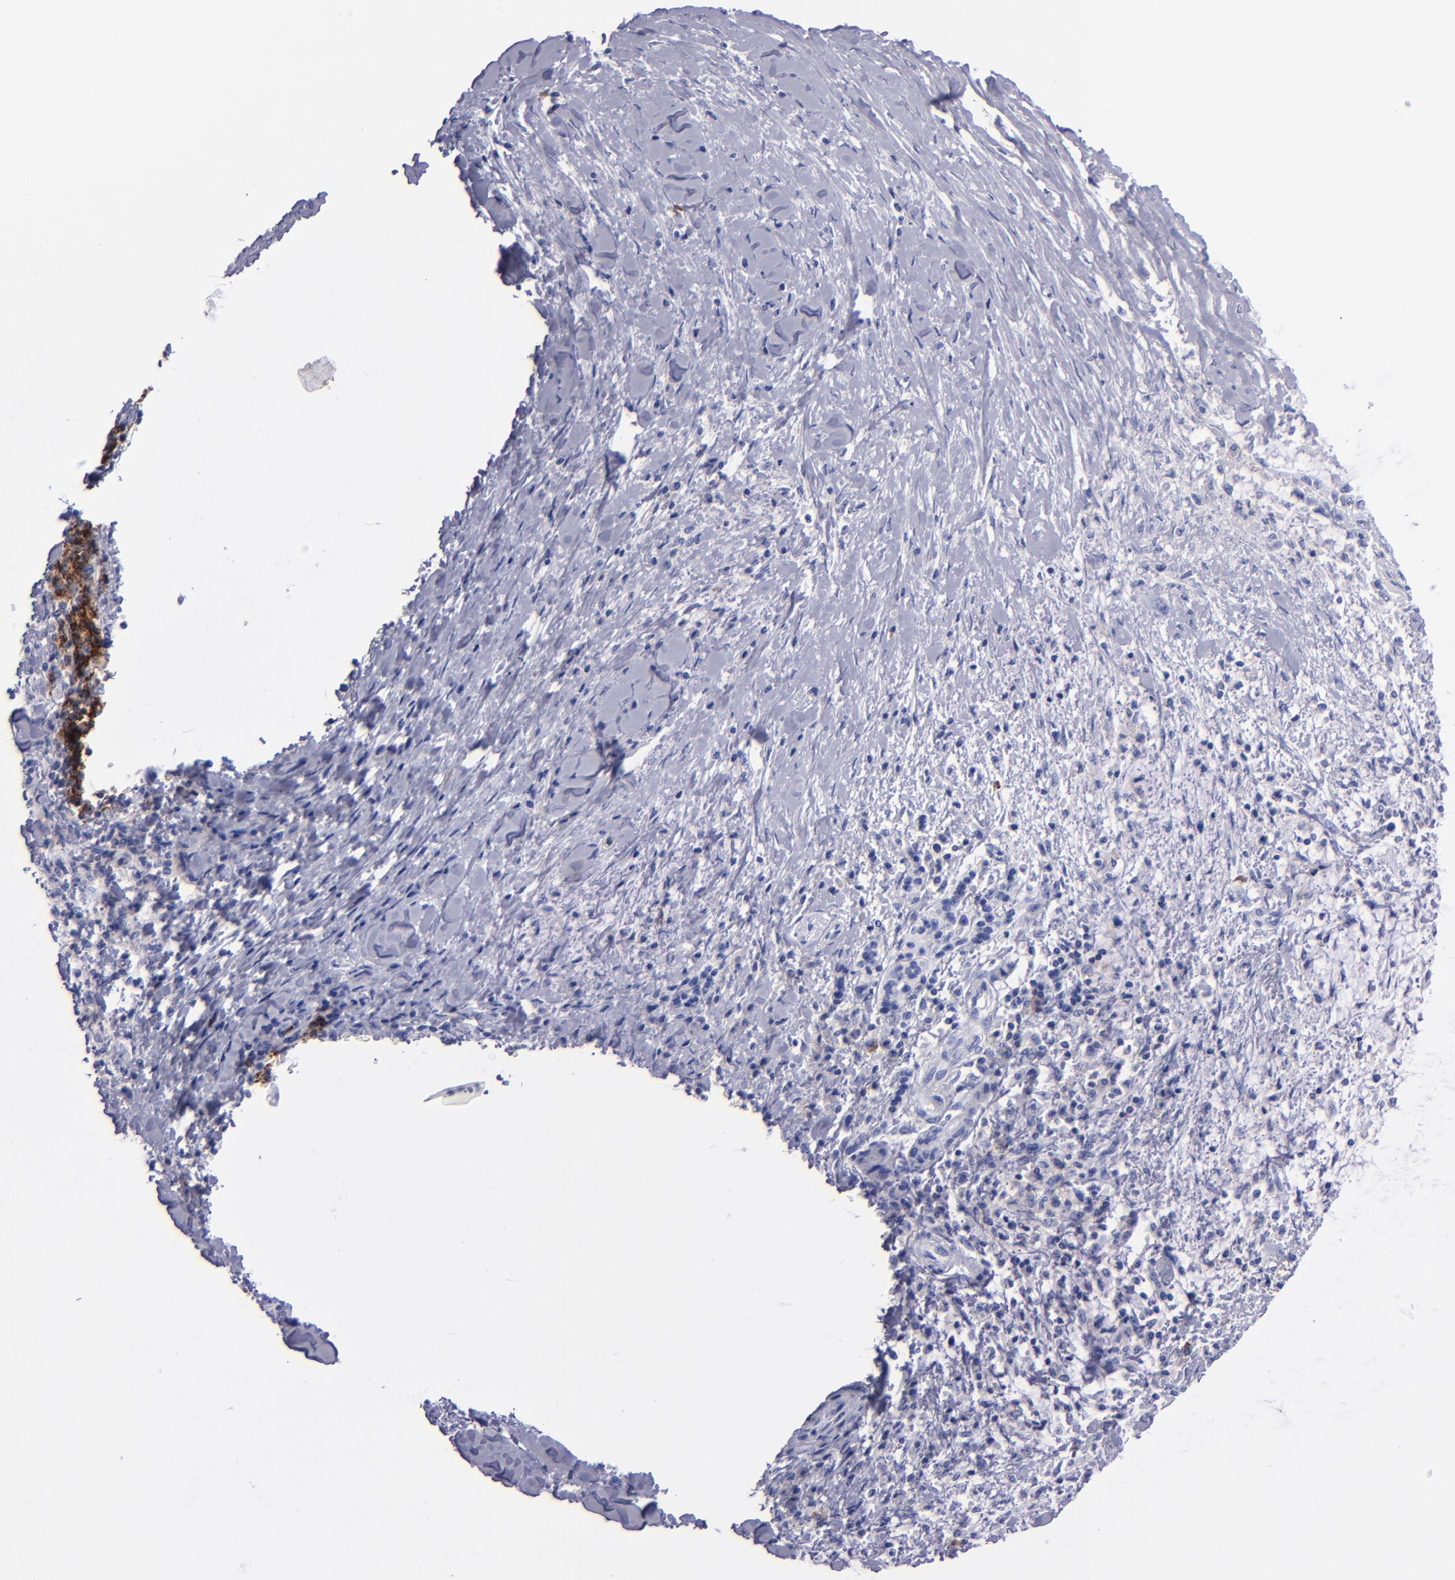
{"staining": {"intensity": "negative", "quantity": "none", "location": "none"}, "tissue": "pancreatic cancer", "cell_type": "Tumor cells", "image_type": "cancer", "snomed": [{"axis": "morphology", "description": "Adenocarcinoma, NOS"}, {"axis": "topography", "description": "Pancreas"}], "caption": "Pancreatic adenocarcinoma was stained to show a protein in brown. There is no significant expression in tumor cells.", "gene": "CD37", "patient": {"sex": "female", "age": 64}}